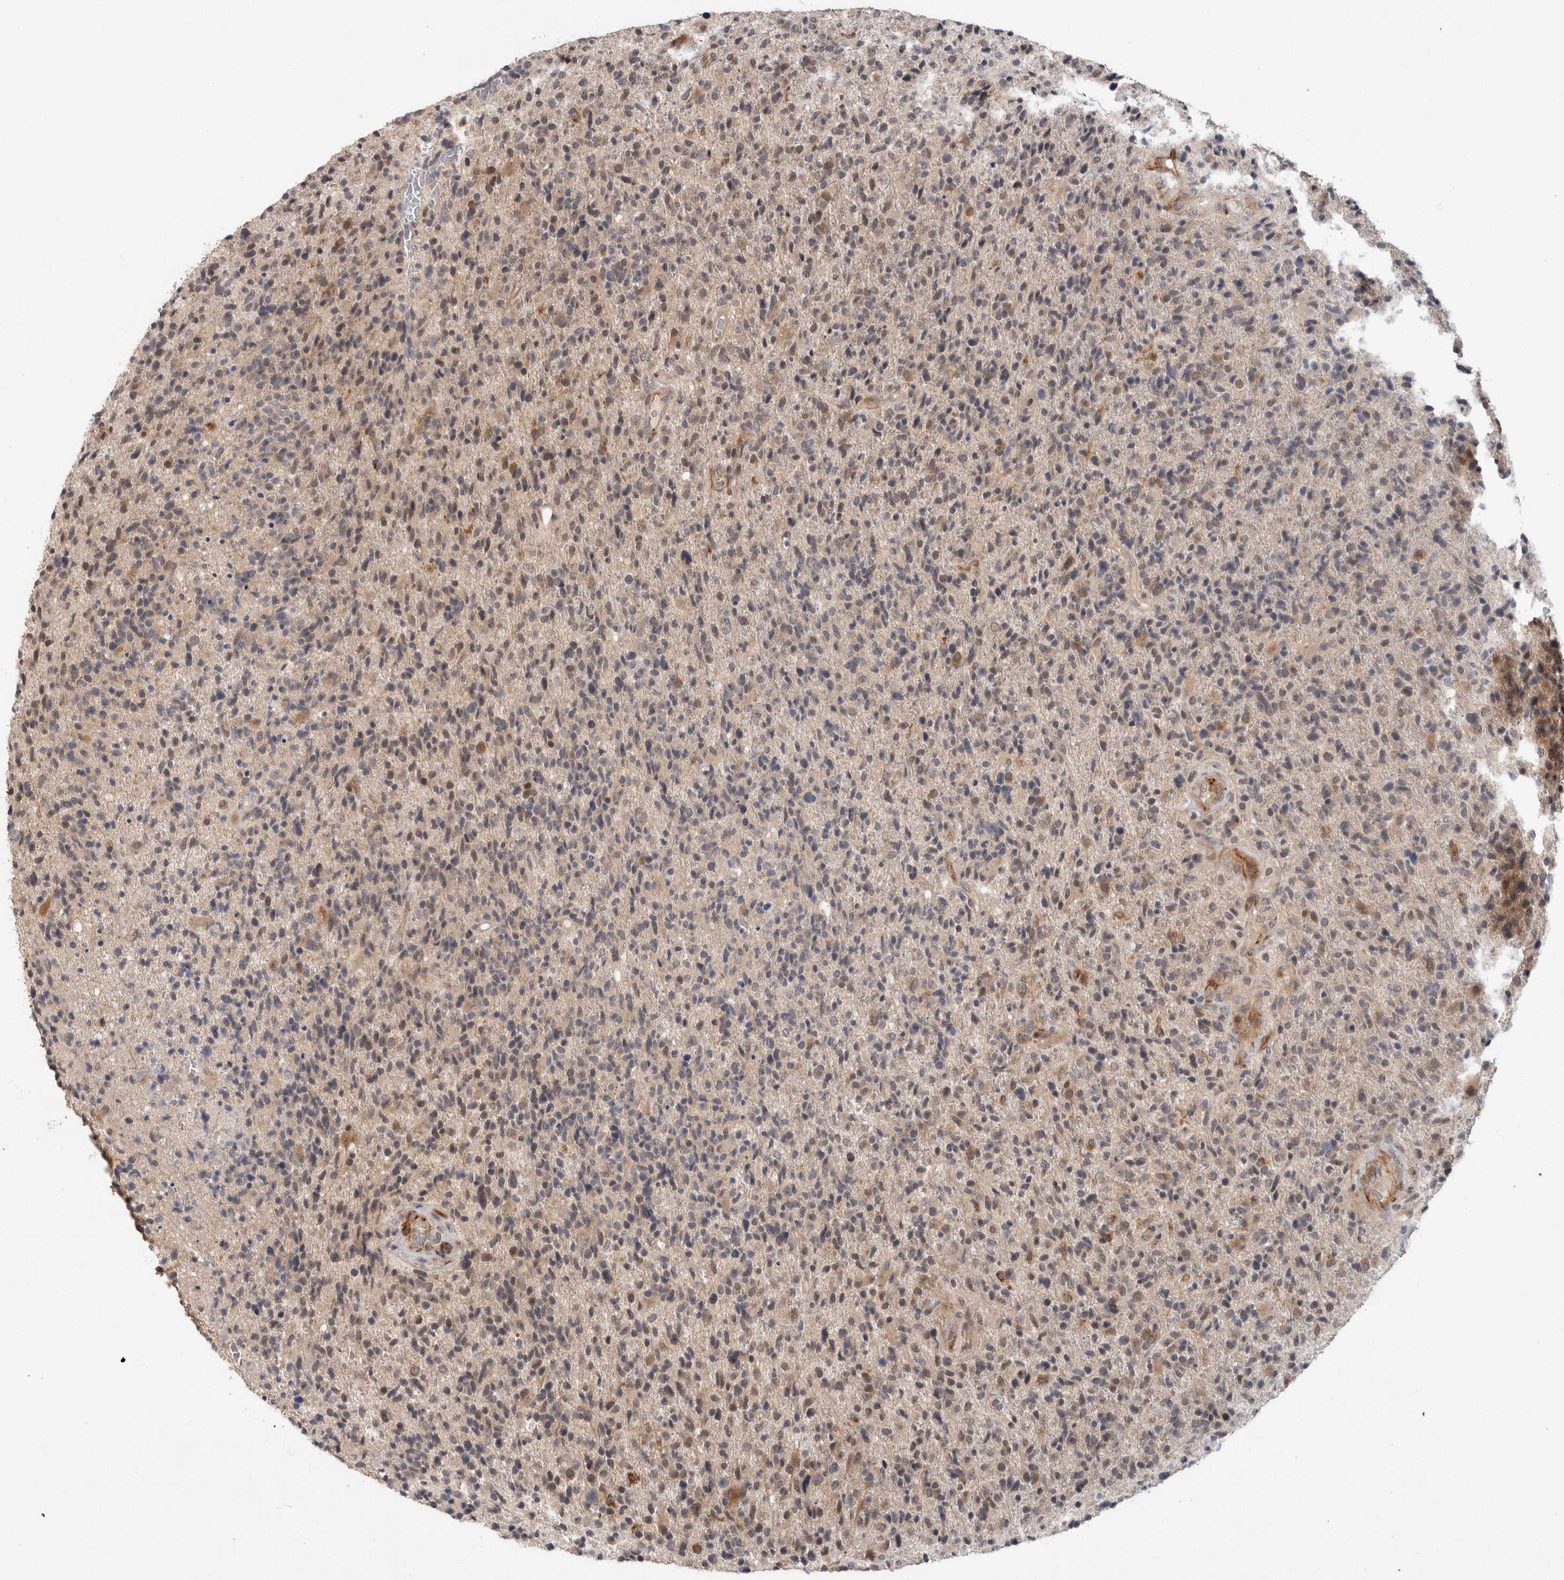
{"staining": {"intensity": "weak", "quantity": "25%-75%", "location": "cytoplasmic/membranous"}, "tissue": "glioma", "cell_type": "Tumor cells", "image_type": "cancer", "snomed": [{"axis": "morphology", "description": "Glioma, malignant, High grade"}, {"axis": "topography", "description": "Brain"}], "caption": "Immunohistochemical staining of malignant glioma (high-grade) shows weak cytoplasmic/membranous protein positivity in about 25%-75% of tumor cells.", "gene": "CRISPLD1", "patient": {"sex": "male", "age": 72}}